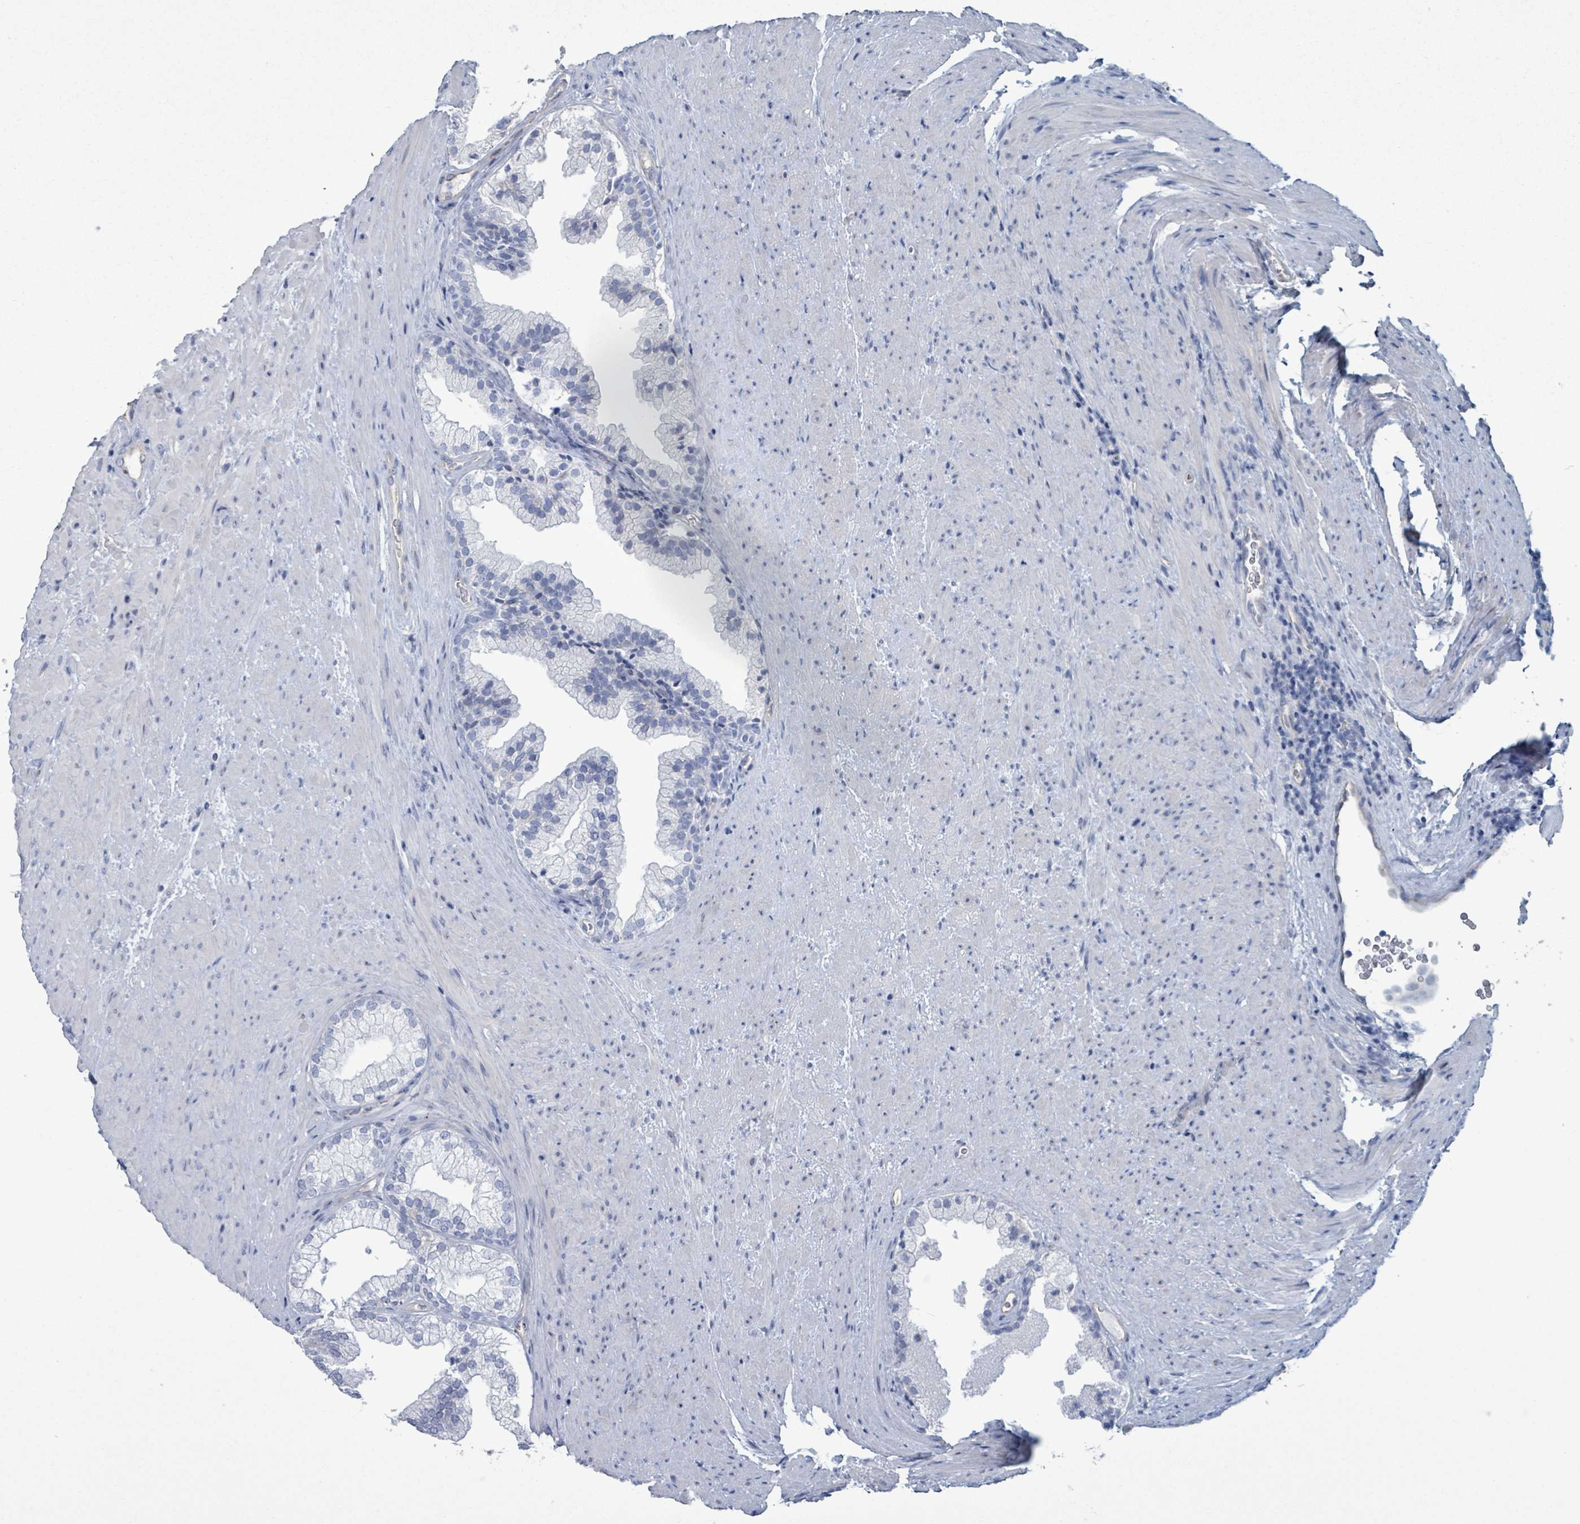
{"staining": {"intensity": "negative", "quantity": "none", "location": "none"}, "tissue": "prostate", "cell_type": "Glandular cells", "image_type": "normal", "snomed": [{"axis": "morphology", "description": "Normal tissue, NOS"}, {"axis": "topography", "description": "Prostate"}], "caption": "Immunohistochemical staining of benign human prostate reveals no significant staining in glandular cells. (DAB (3,3'-diaminobenzidine) immunohistochemistry with hematoxylin counter stain).", "gene": "CT45A10", "patient": {"sex": "male", "age": 76}}